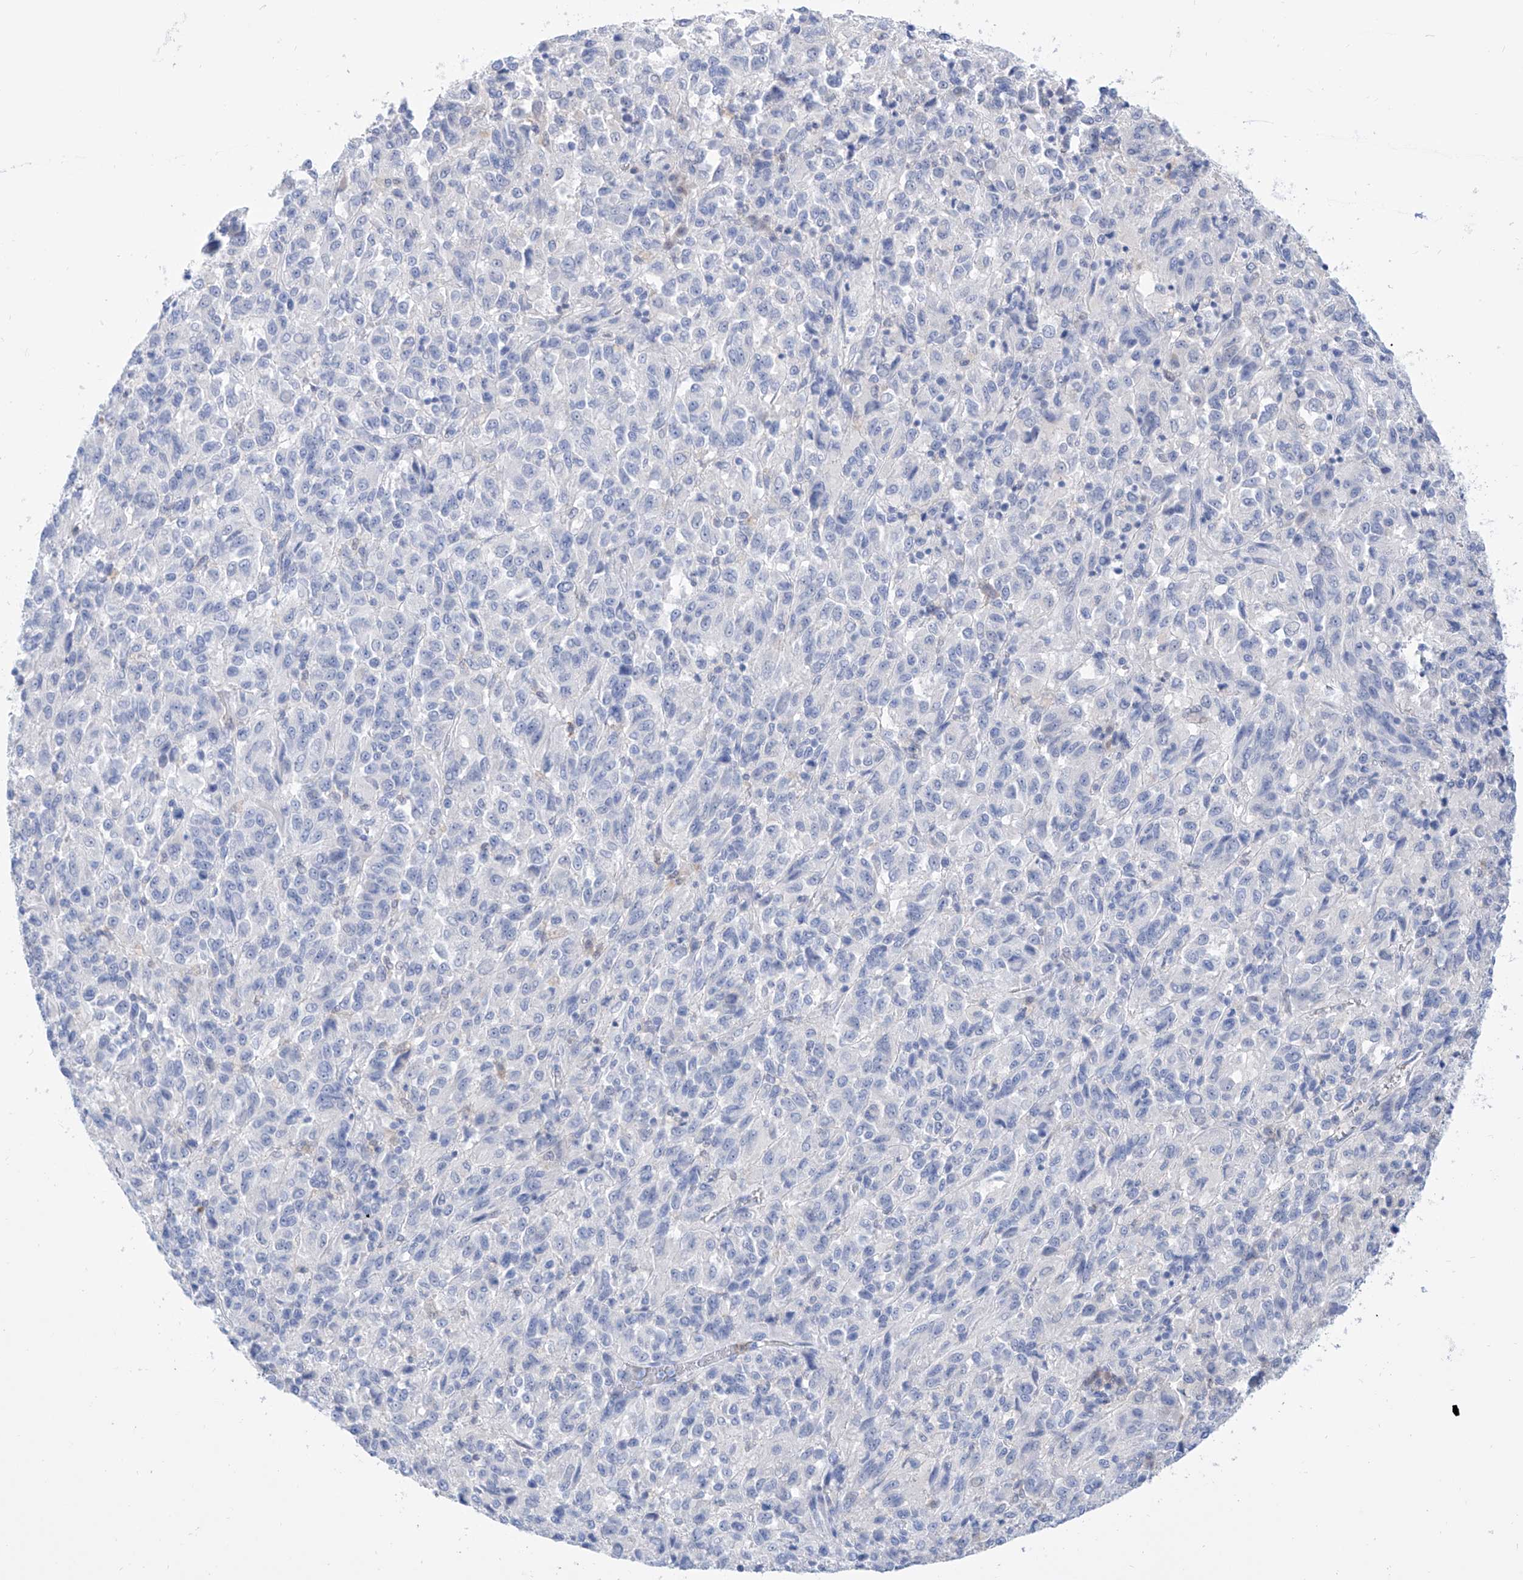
{"staining": {"intensity": "negative", "quantity": "none", "location": "none"}, "tissue": "melanoma", "cell_type": "Tumor cells", "image_type": "cancer", "snomed": [{"axis": "morphology", "description": "Malignant melanoma, Metastatic site"}, {"axis": "topography", "description": "Lung"}], "caption": "Protein analysis of malignant melanoma (metastatic site) shows no significant positivity in tumor cells. (DAB (3,3'-diaminobenzidine) immunohistochemistry with hematoxylin counter stain).", "gene": "PDXK", "patient": {"sex": "male", "age": 64}}